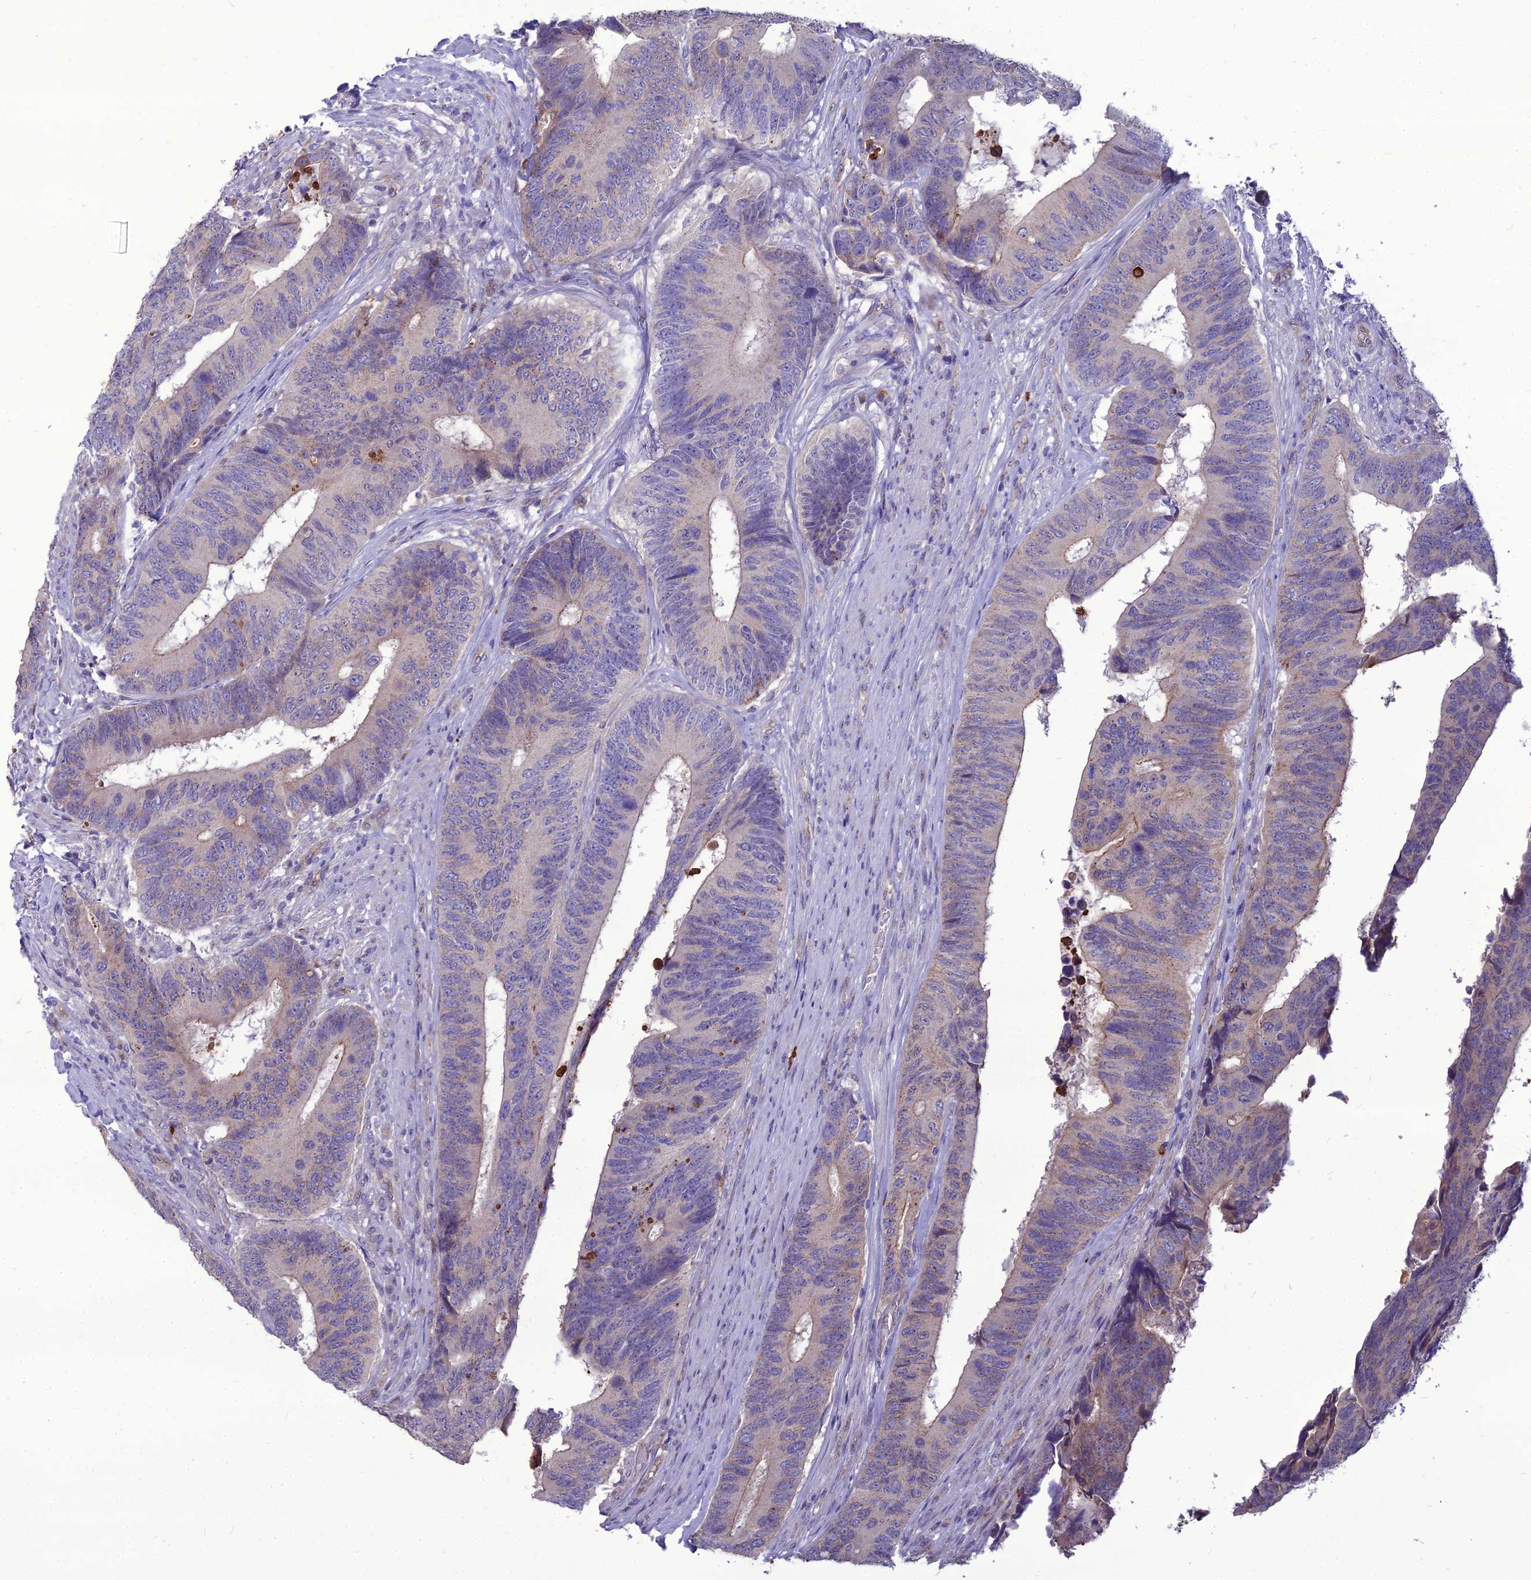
{"staining": {"intensity": "weak", "quantity": "<25%", "location": "cytoplasmic/membranous"}, "tissue": "colorectal cancer", "cell_type": "Tumor cells", "image_type": "cancer", "snomed": [{"axis": "morphology", "description": "Adenocarcinoma, NOS"}, {"axis": "topography", "description": "Colon"}], "caption": "Immunohistochemistry (IHC) of human colorectal cancer exhibits no staining in tumor cells.", "gene": "PCED1B", "patient": {"sex": "male", "age": 87}}